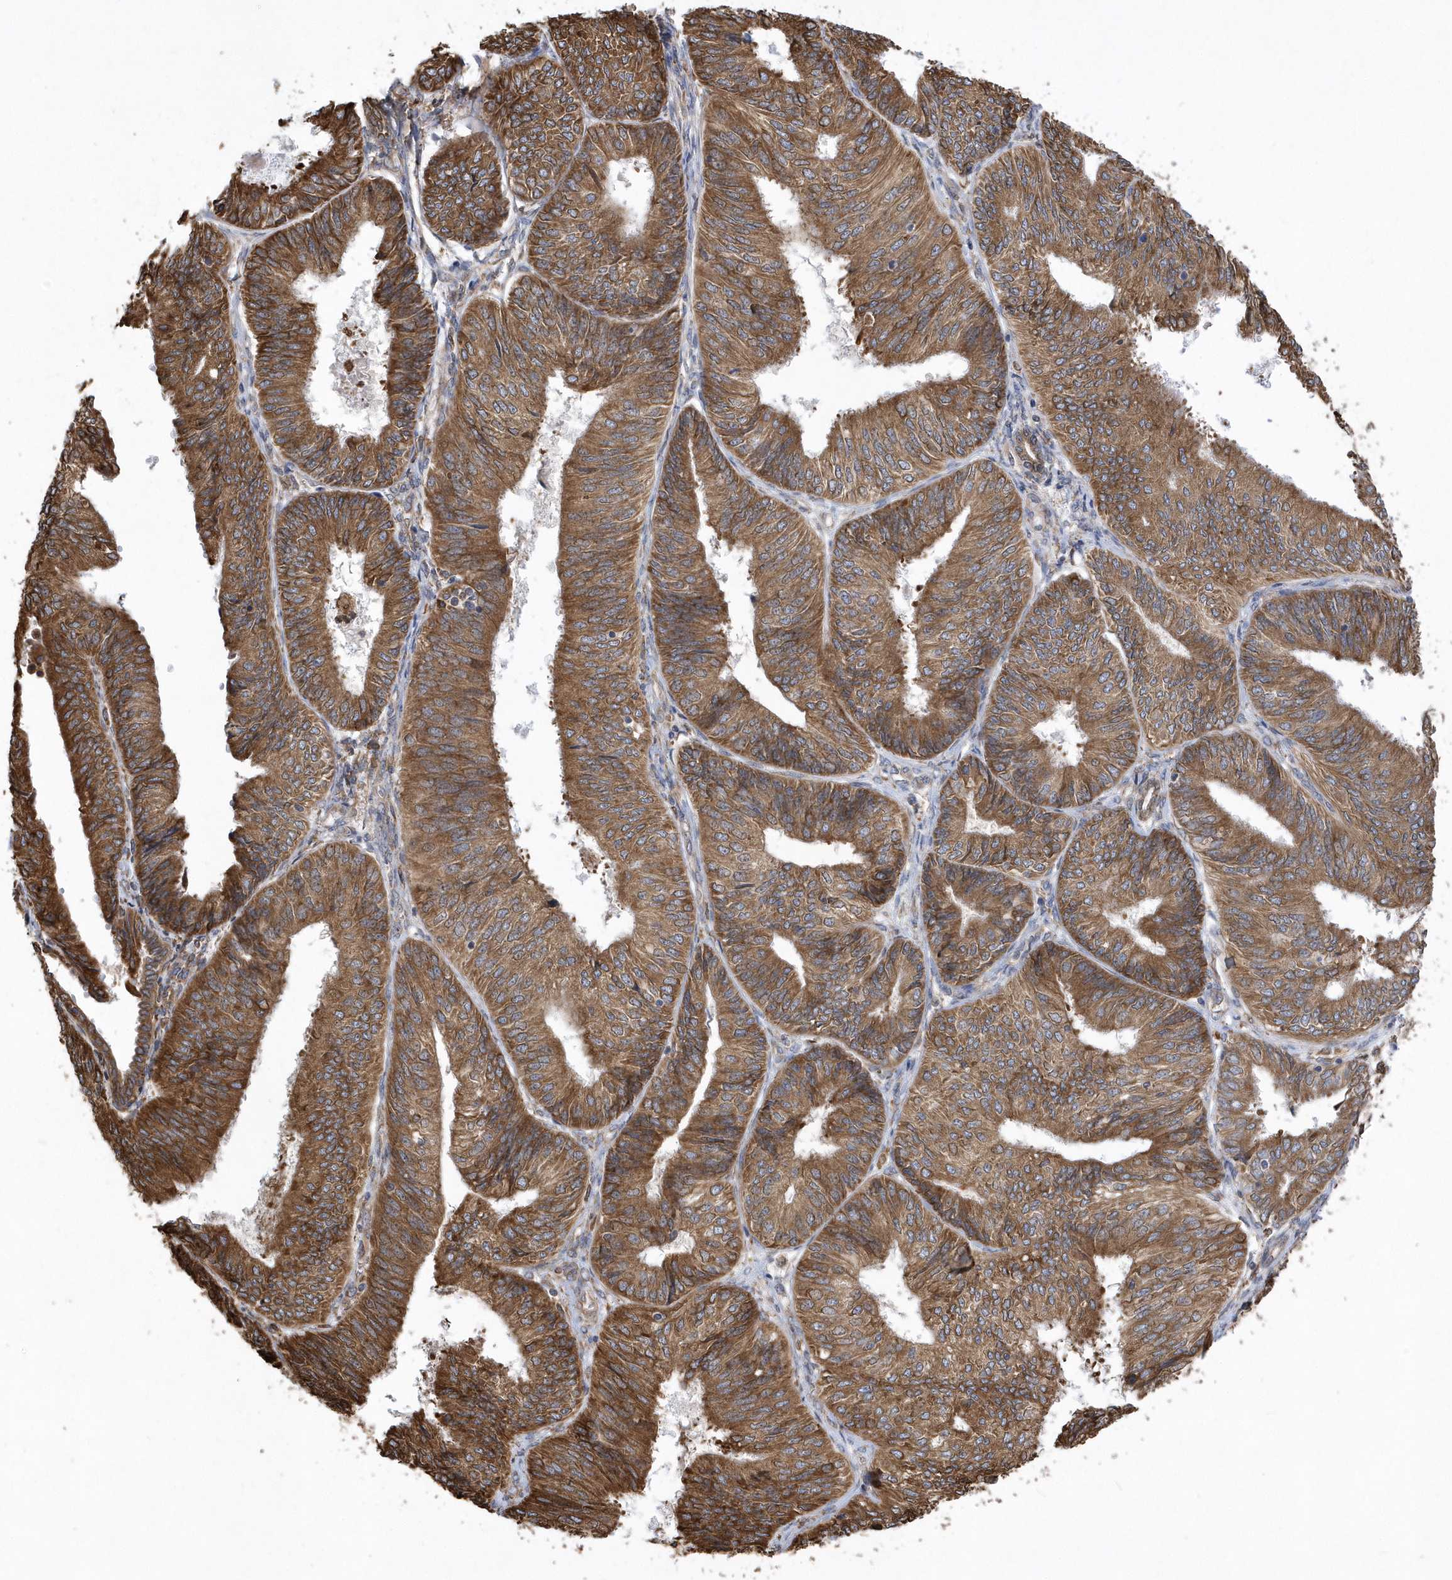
{"staining": {"intensity": "strong", "quantity": ">75%", "location": "cytoplasmic/membranous"}, "tissue": "endometrial cancer", "cell_type": "Tumor cells", "image_type": "cancer", "snomed": [{"axis": "morphology", "description": "Adenocarcinoma, NOS"}, {"axis": "topography", "description": "Endometrium"}], "caption": "The histopathology image reveals staining of endometrial cancer, revealing strong cytoplasmic/membranous protein positivity (brown color) within tumor cells. The staining was performed using DAB (3,3'-diaminobenzidine) to visualize the protein expression in brown, while the nuclei were stained in blue with hematoxylin (Magnification: 20x).", "gene": "VAMP7", "patient": {"sex": "female", "age": 58}}